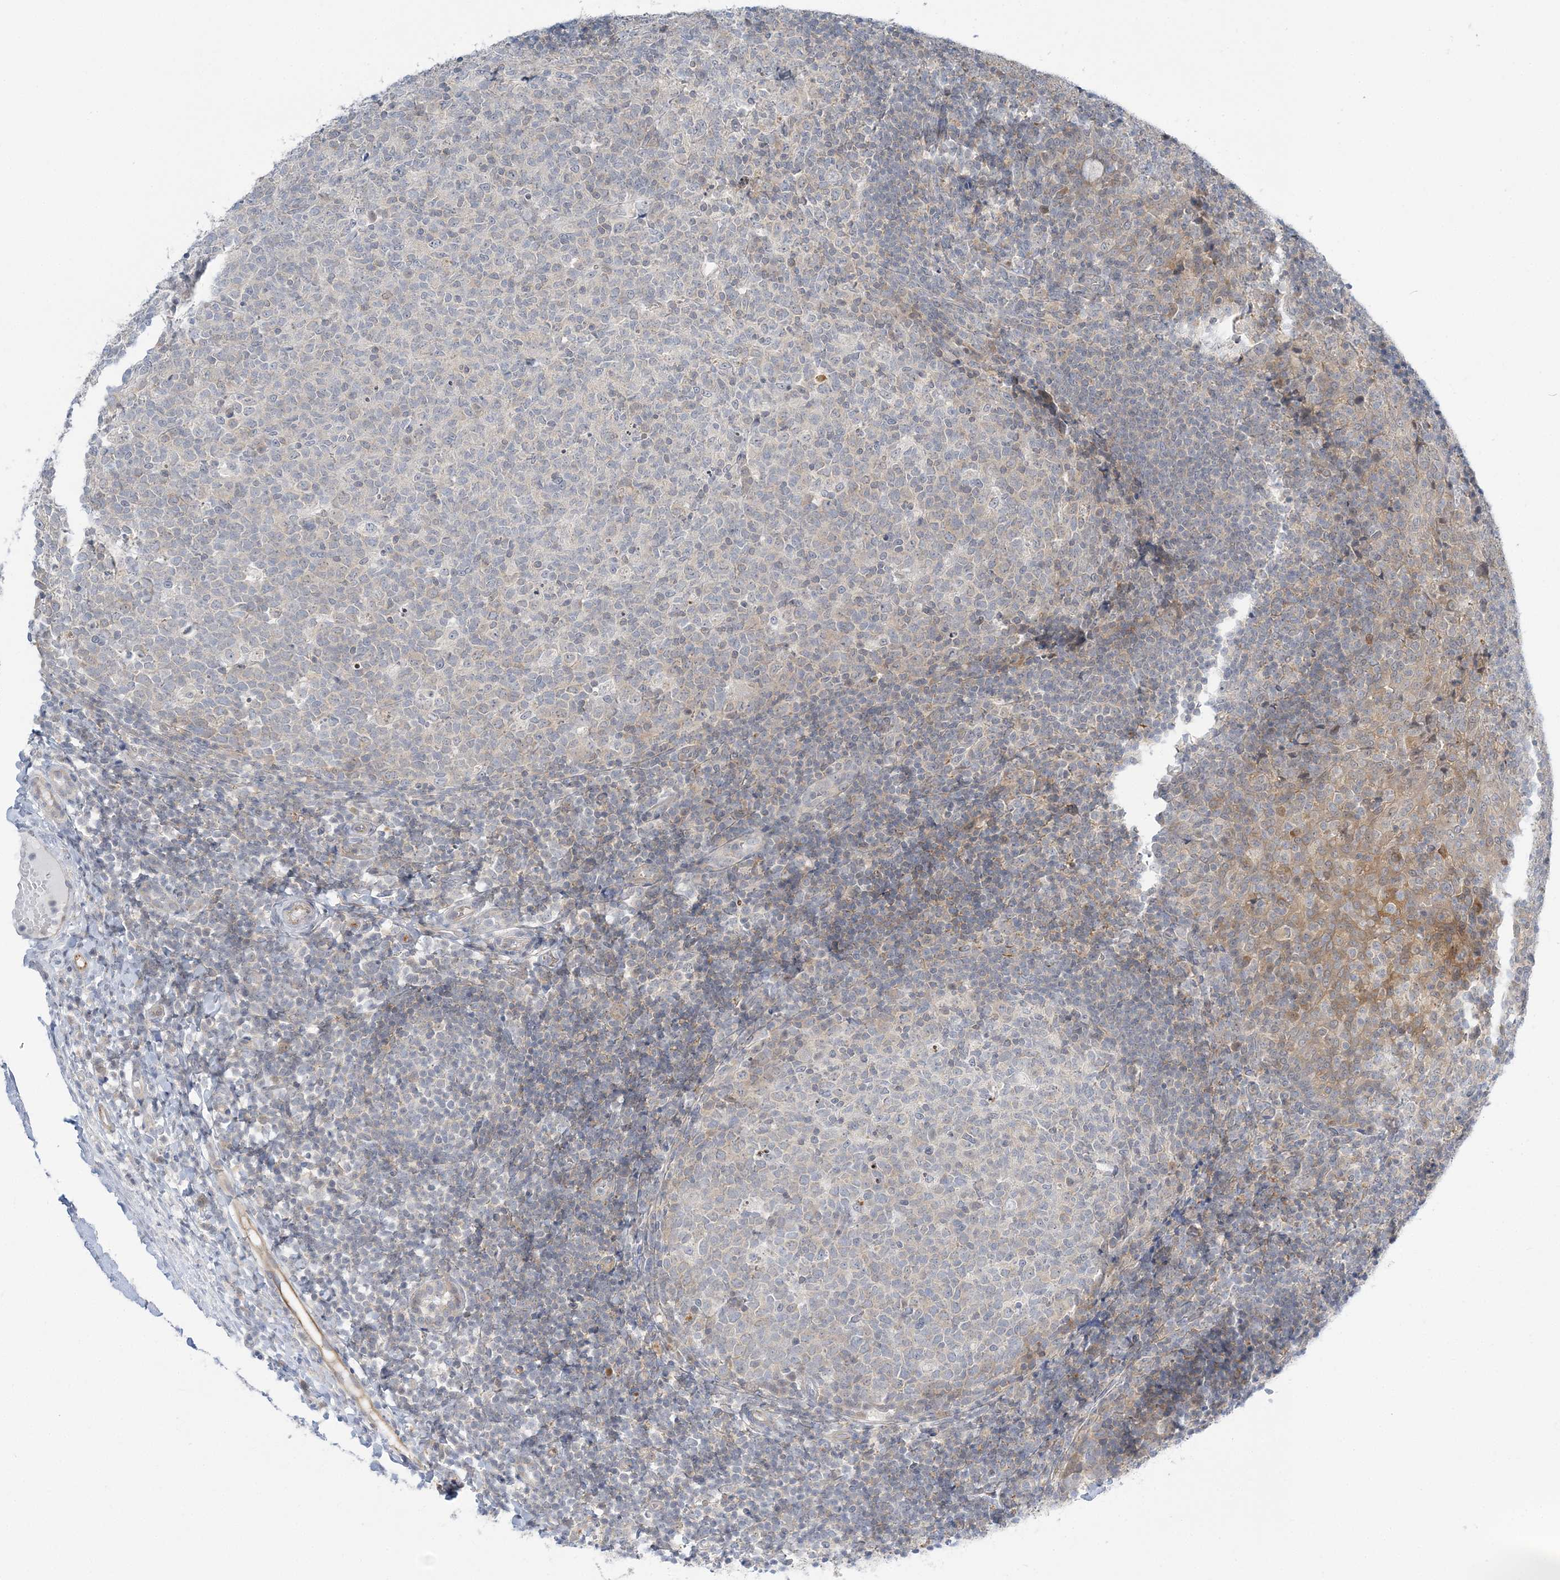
{"staining": {"intensity": "negative", "quantity": "none", "location": "none"}, "tissue": "tonsil", "cell_type": "Germinal center cells", "image_type": "normal", "snomed": [{"axis": "morphology", "description": "Normal tissue, NOS"}, {"axis": "topography", "description": "Tonsil"}], "caption": "Germinal center cells are negative for brown protein staining in unremarkable tonsil. (DAB immunohistochemistry (IHC) with hematoxylin counter stain).", "gene": "THADA", "patient": {"sex": "female", "age": 19}}